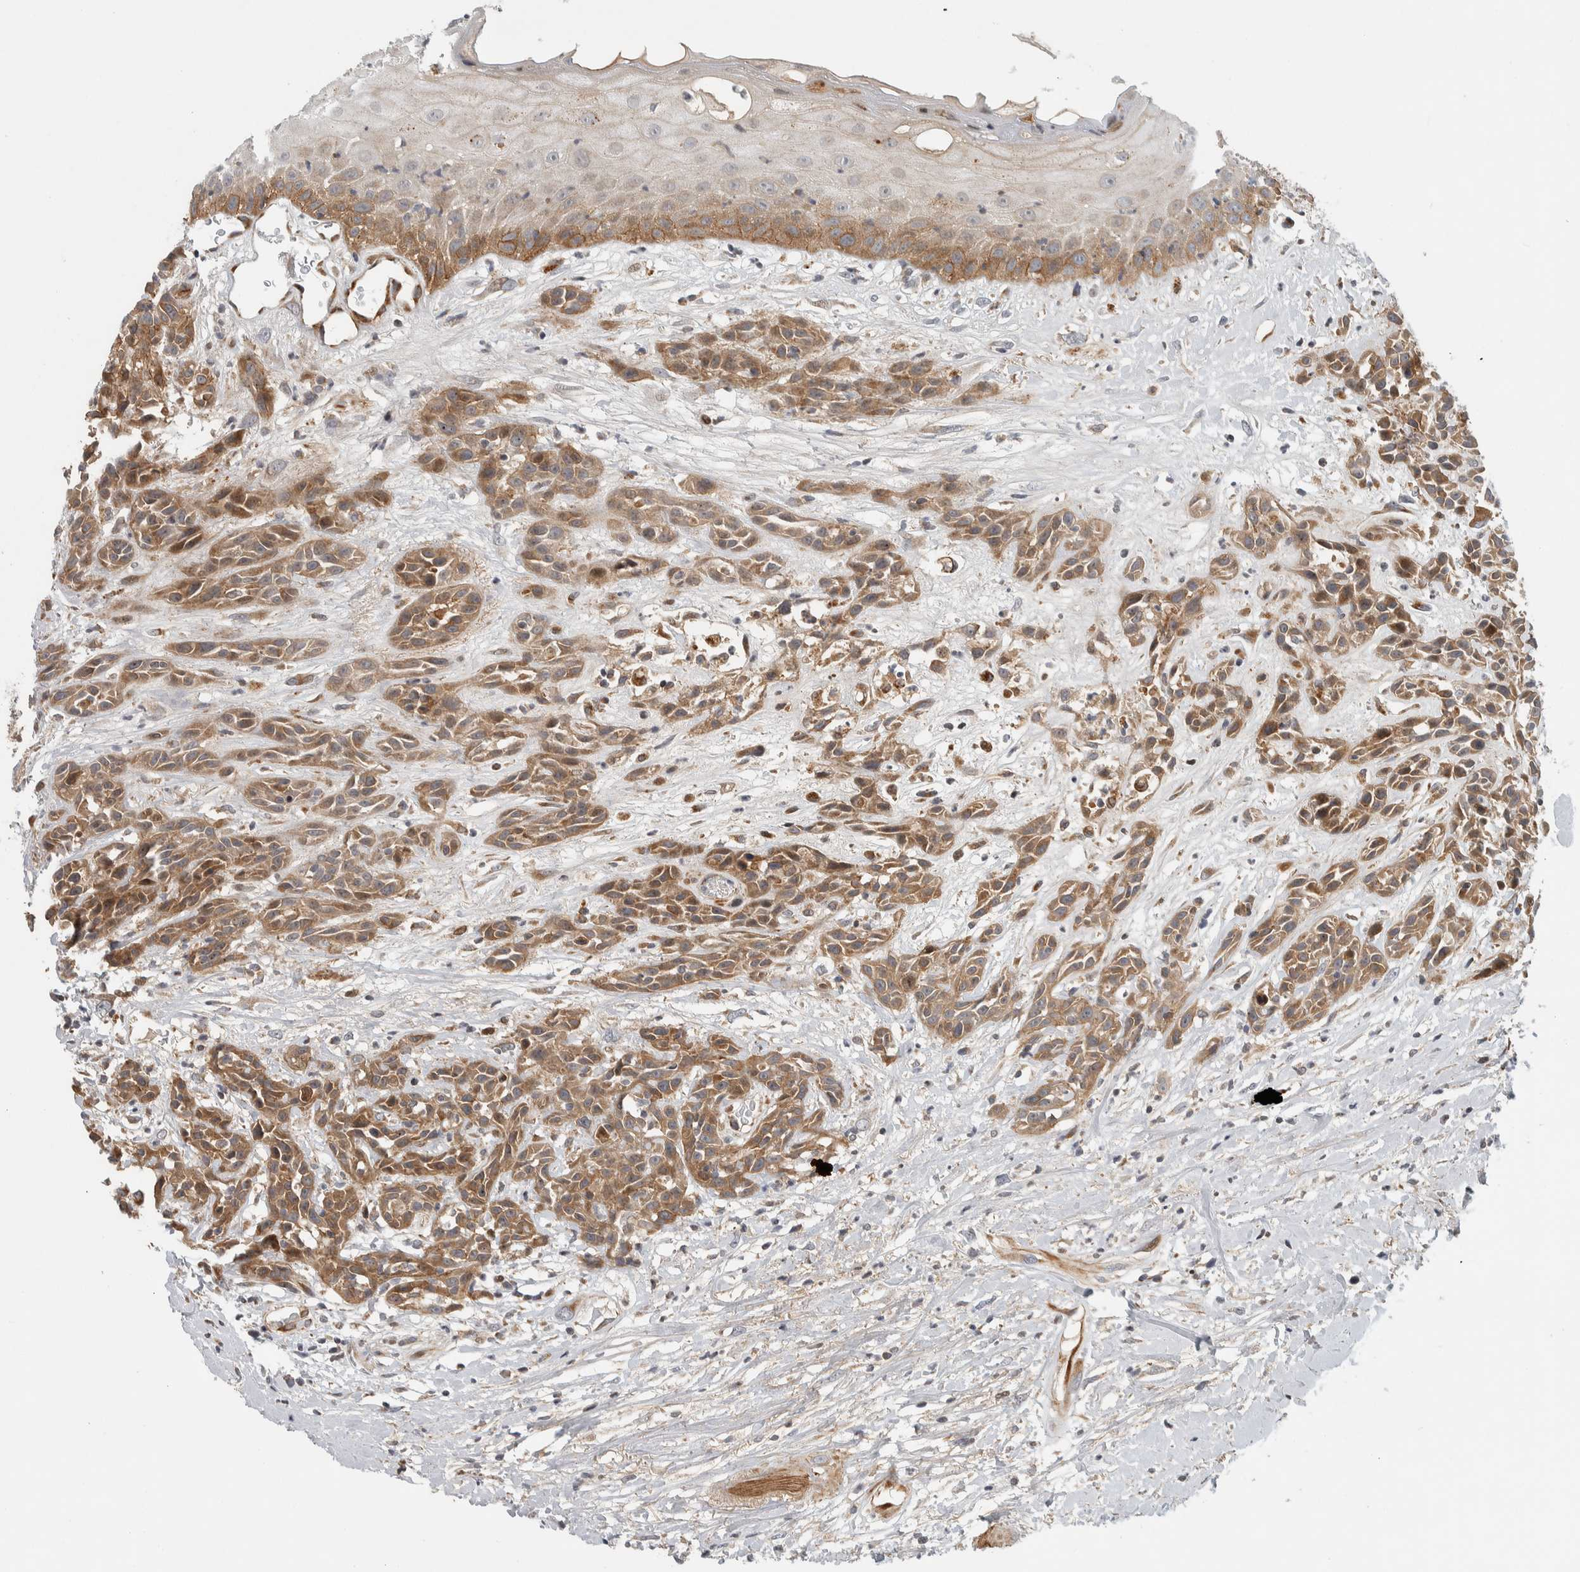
{"staining": {"intensity": "moderate", "quantity": ">75%", "location": "cytoplasmic/membranous"}, "tissue": "head and neck cancer", "cell_type": "Tumor cells", "image_type": "cancer", "snomed": [{"axis": "morphology", "description": "Normal tissue, NOS"}, {"axis": "morphology", "description": "Squamous cell carcinoma, NOS"}, {"axis": "topography", "description": "Cartilage tissue"}, {"axis": "topography", "description": "Head-Neck"}], "caption": "Head and neck cancer stained for a protein (brown) reveals moderate cytoplasmic/membranous positive staining in about >75% of tumor cells.", "gene": "AFP", "patient": {"sex": "male", "age": 62}}